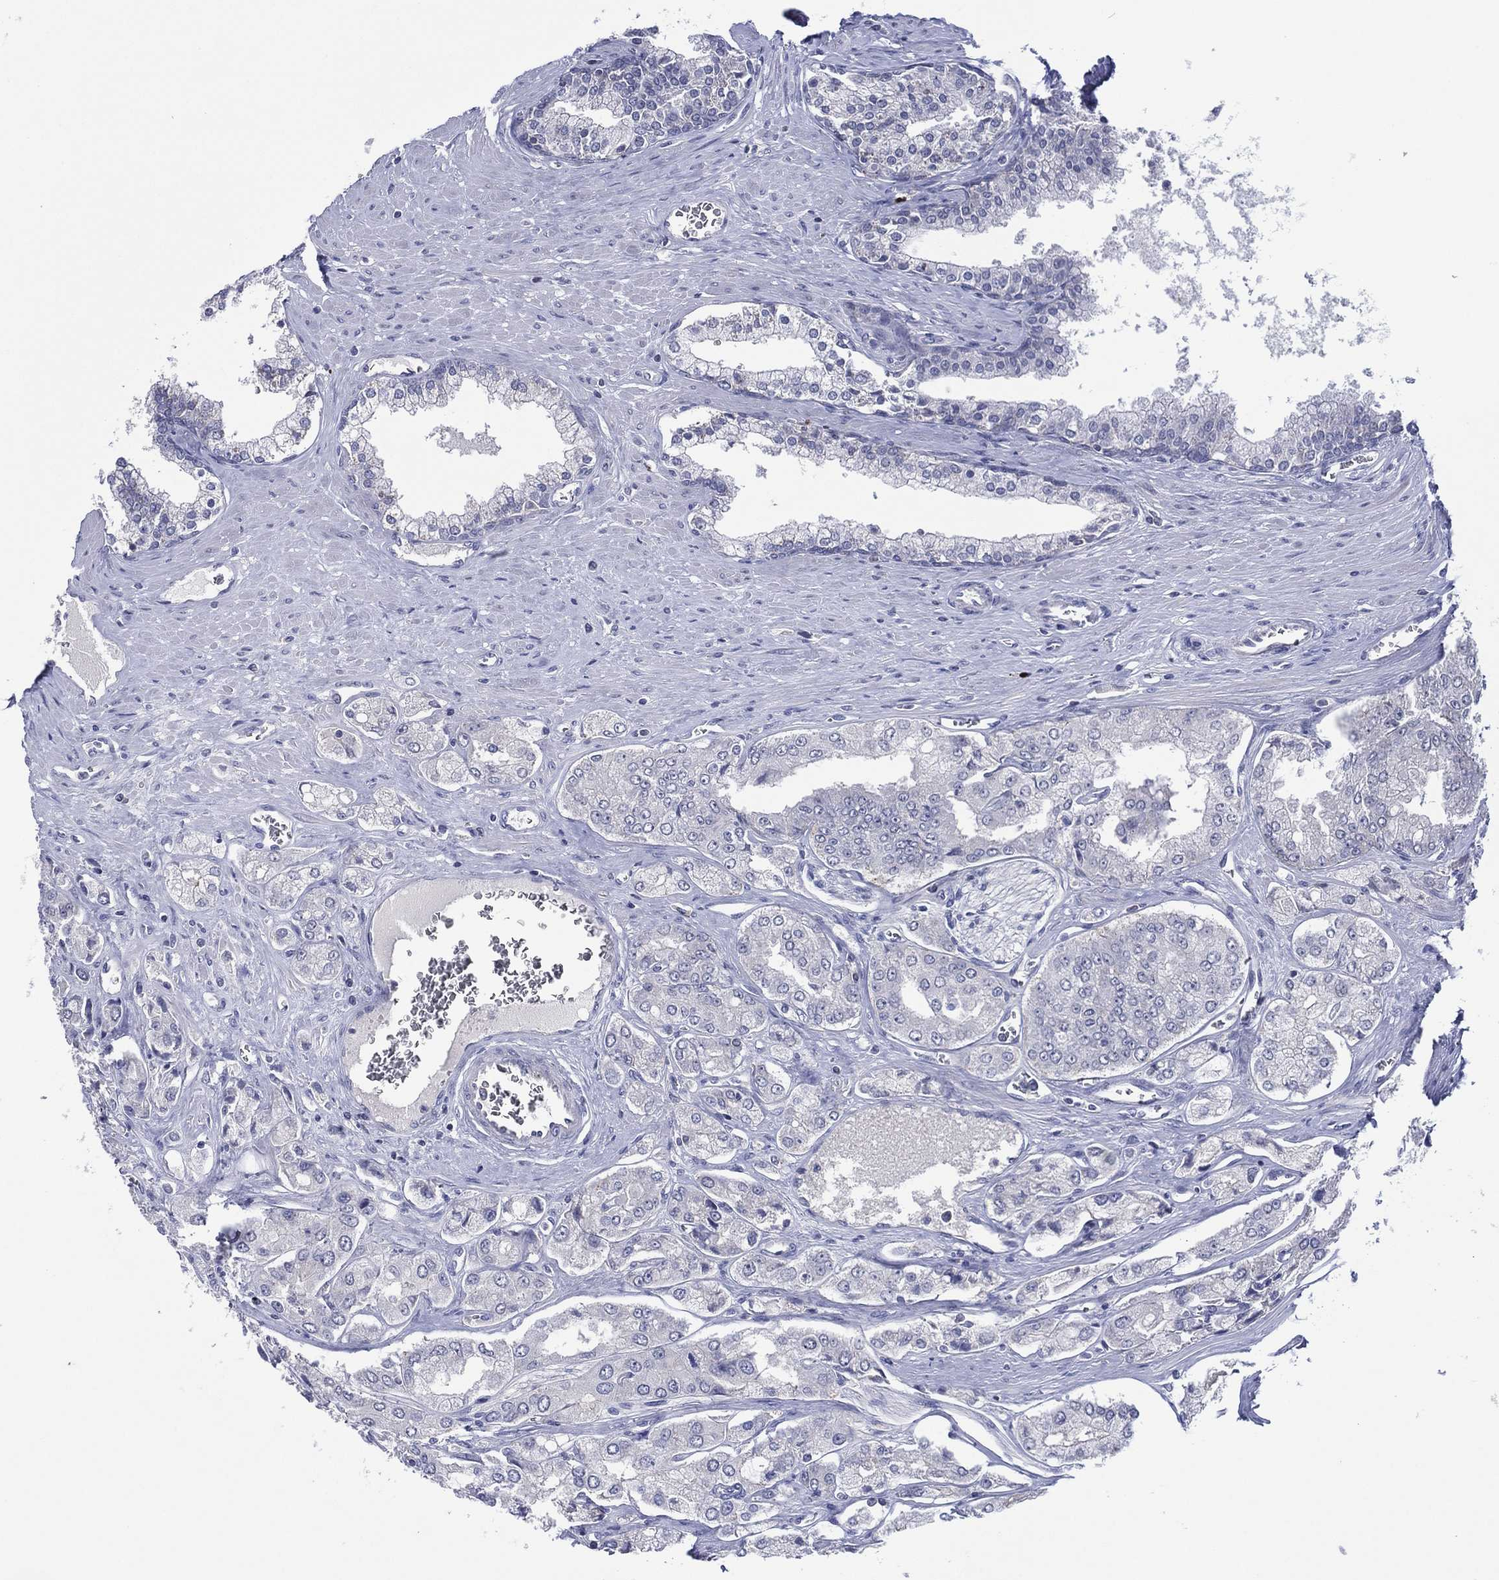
{"staining": {"intensity": "negative", "quantity": "none", "location": "none"}, "tissue": "prostate cancer", "cell_type": "Tumor cells", "image_type": "cancer", "snomed": [{"axis": "morphology", "description": "Adenocarcinoma, NOS"}, {"axis": "topography", "description": "Prostate and seminal vesicle, NOS"}, {"axis": "topography", "description": "Prostate"}], "caption": "A micrograph of prostate cancer (adenocarcinoma) stained for a protein reveals no brown staining in tumor cells.", "gene": "TRIM31", "patient": {"sex": "male", "age": 67}}